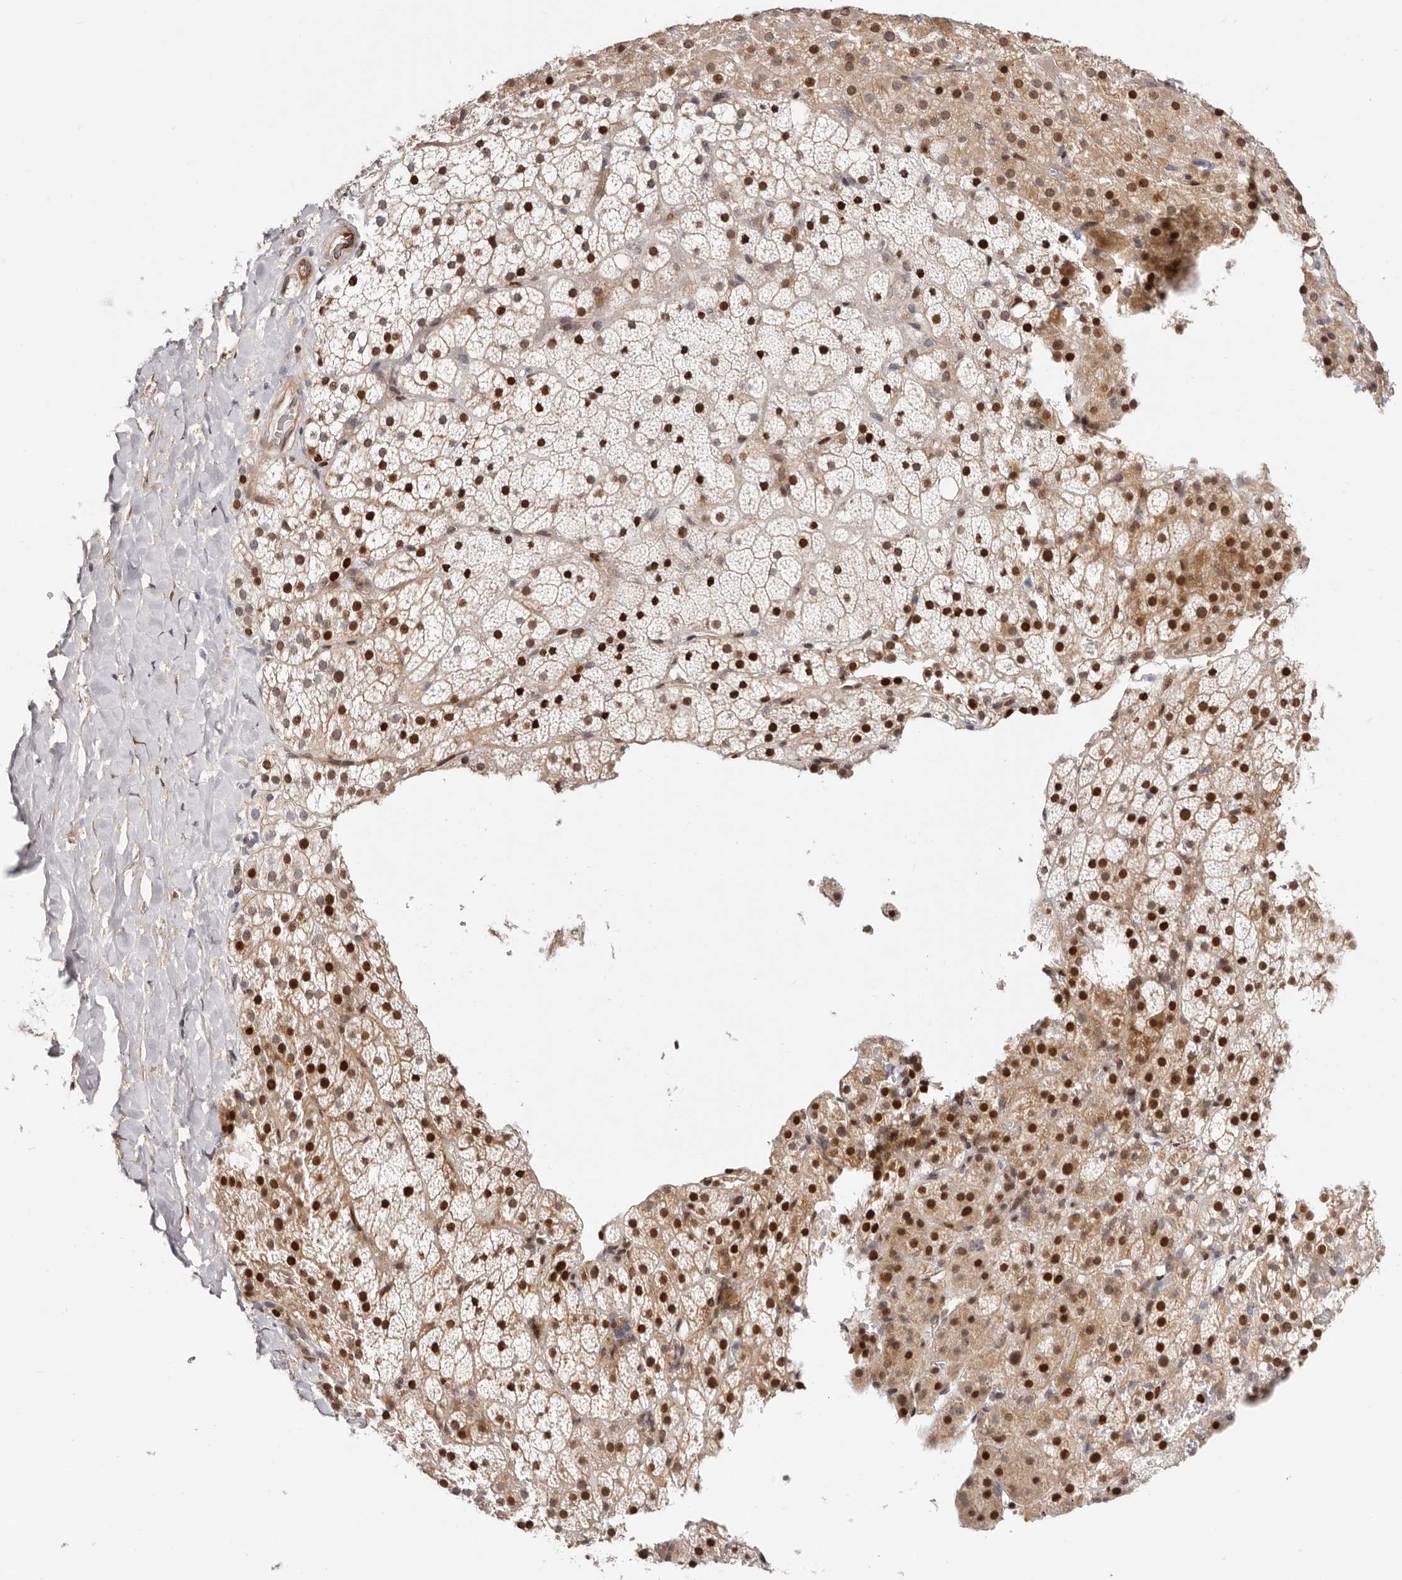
{"staining": {"intensity": "strong", "quantity": "25%-75%", "location": "nuclear"}, "tissue": "adrenal gland", "cell_type": "Glandular cells", "image_type": "normal", "snomed": [{"axis": "morphology", "description": "Normal tissue, NOS"}, {"axis": "topography", "description": "Adrenal gland"}], "caption": "A brown stain labels strong nuclear staining of a protein in glandular cells of benign human adrenal gland.", "gene": "EPHX3", "patient": {"sex": "female", "age": 59}}